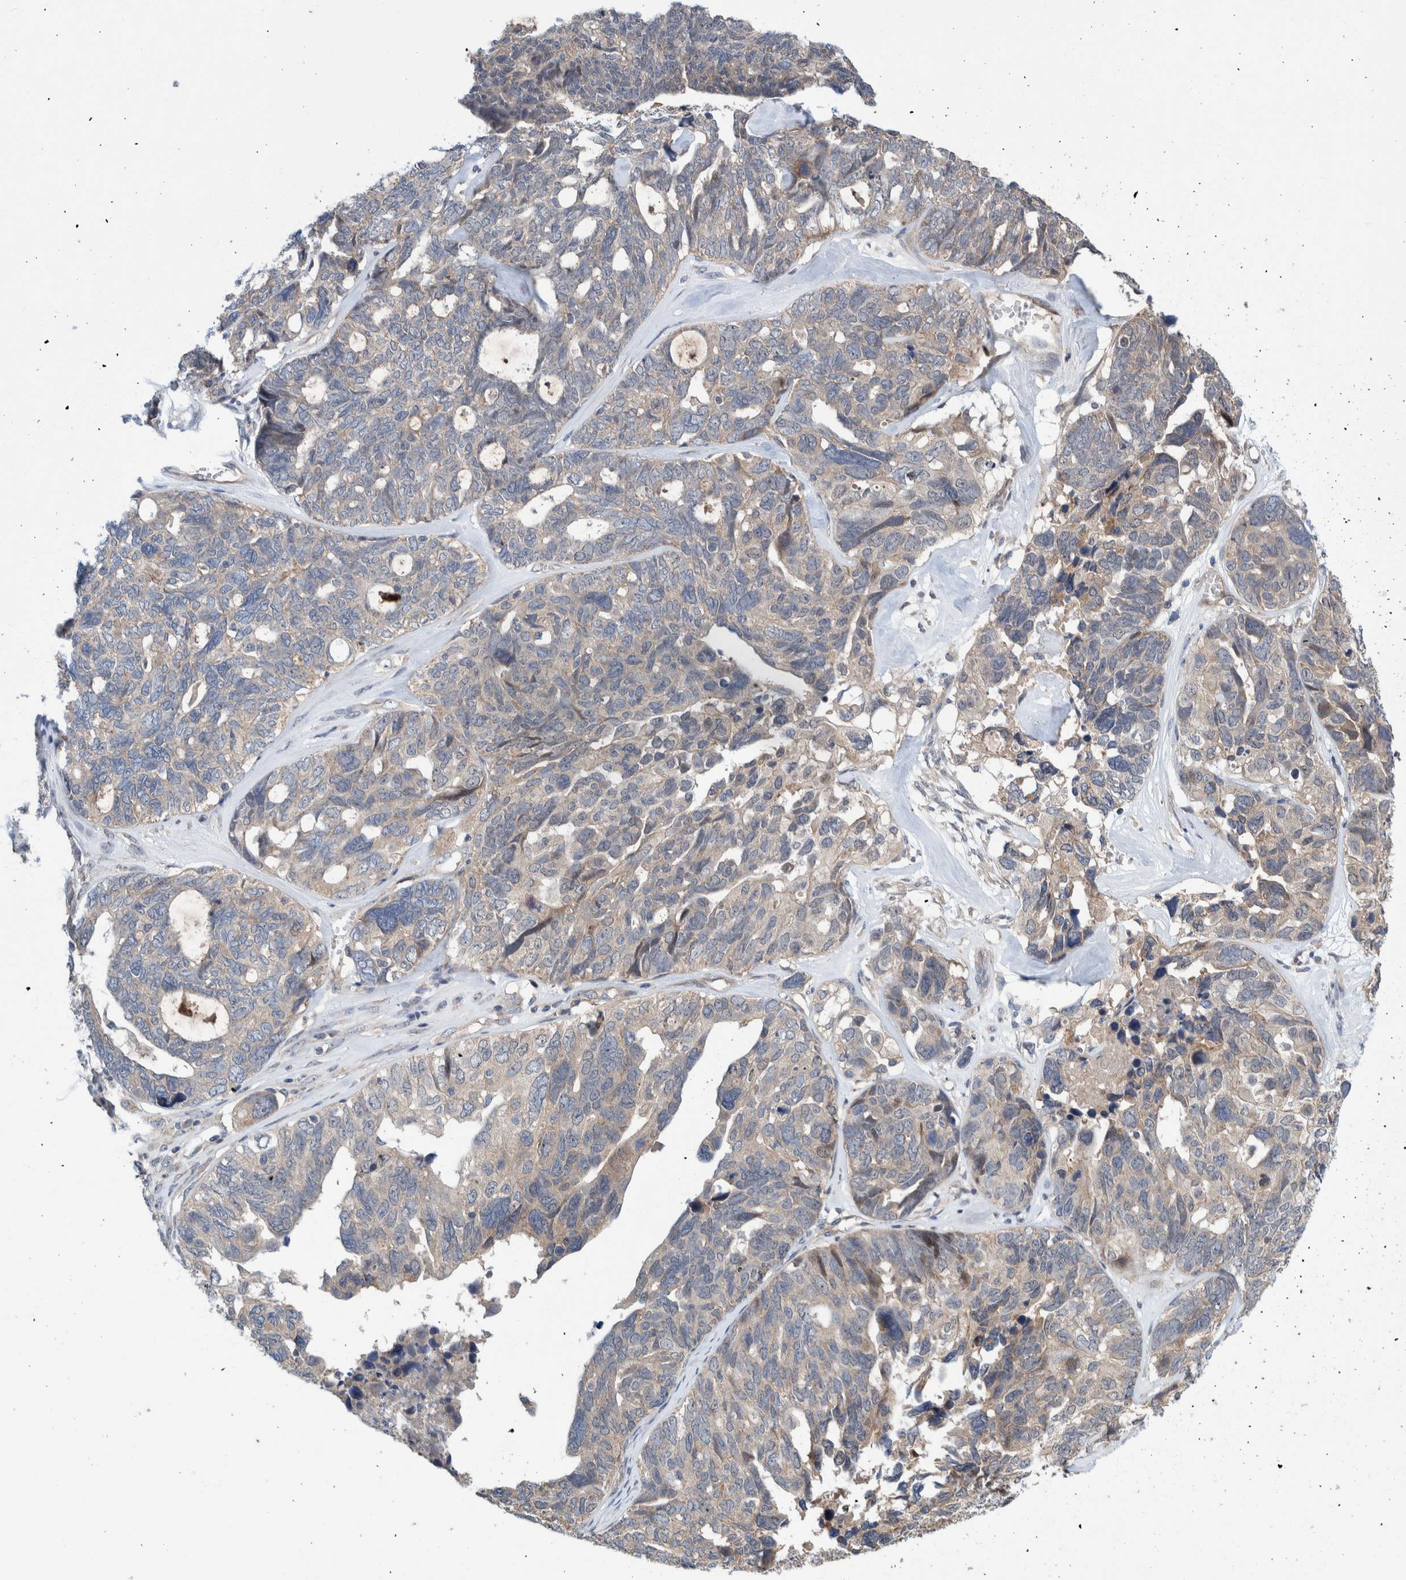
{"staining": {"intensity": "negative", "quantity": "none", "location": "none"}, "tissue": "ovarian cancer", "cell_type": "Tumor cells", "image_type": "cancer", "snomed": [{"axis": "morphology", "description": "Cystadenocarcinoma, serous, NOS"}, {"axis": "topography", "description": "Ovary"}], "caption": "The photomicrograph demonstrates no significant positivity in tumor cells of ovarian serous cystadenocarcinoma.", "gene": "PIK3R6", "patient": {"sex": "female", "age": 79}}